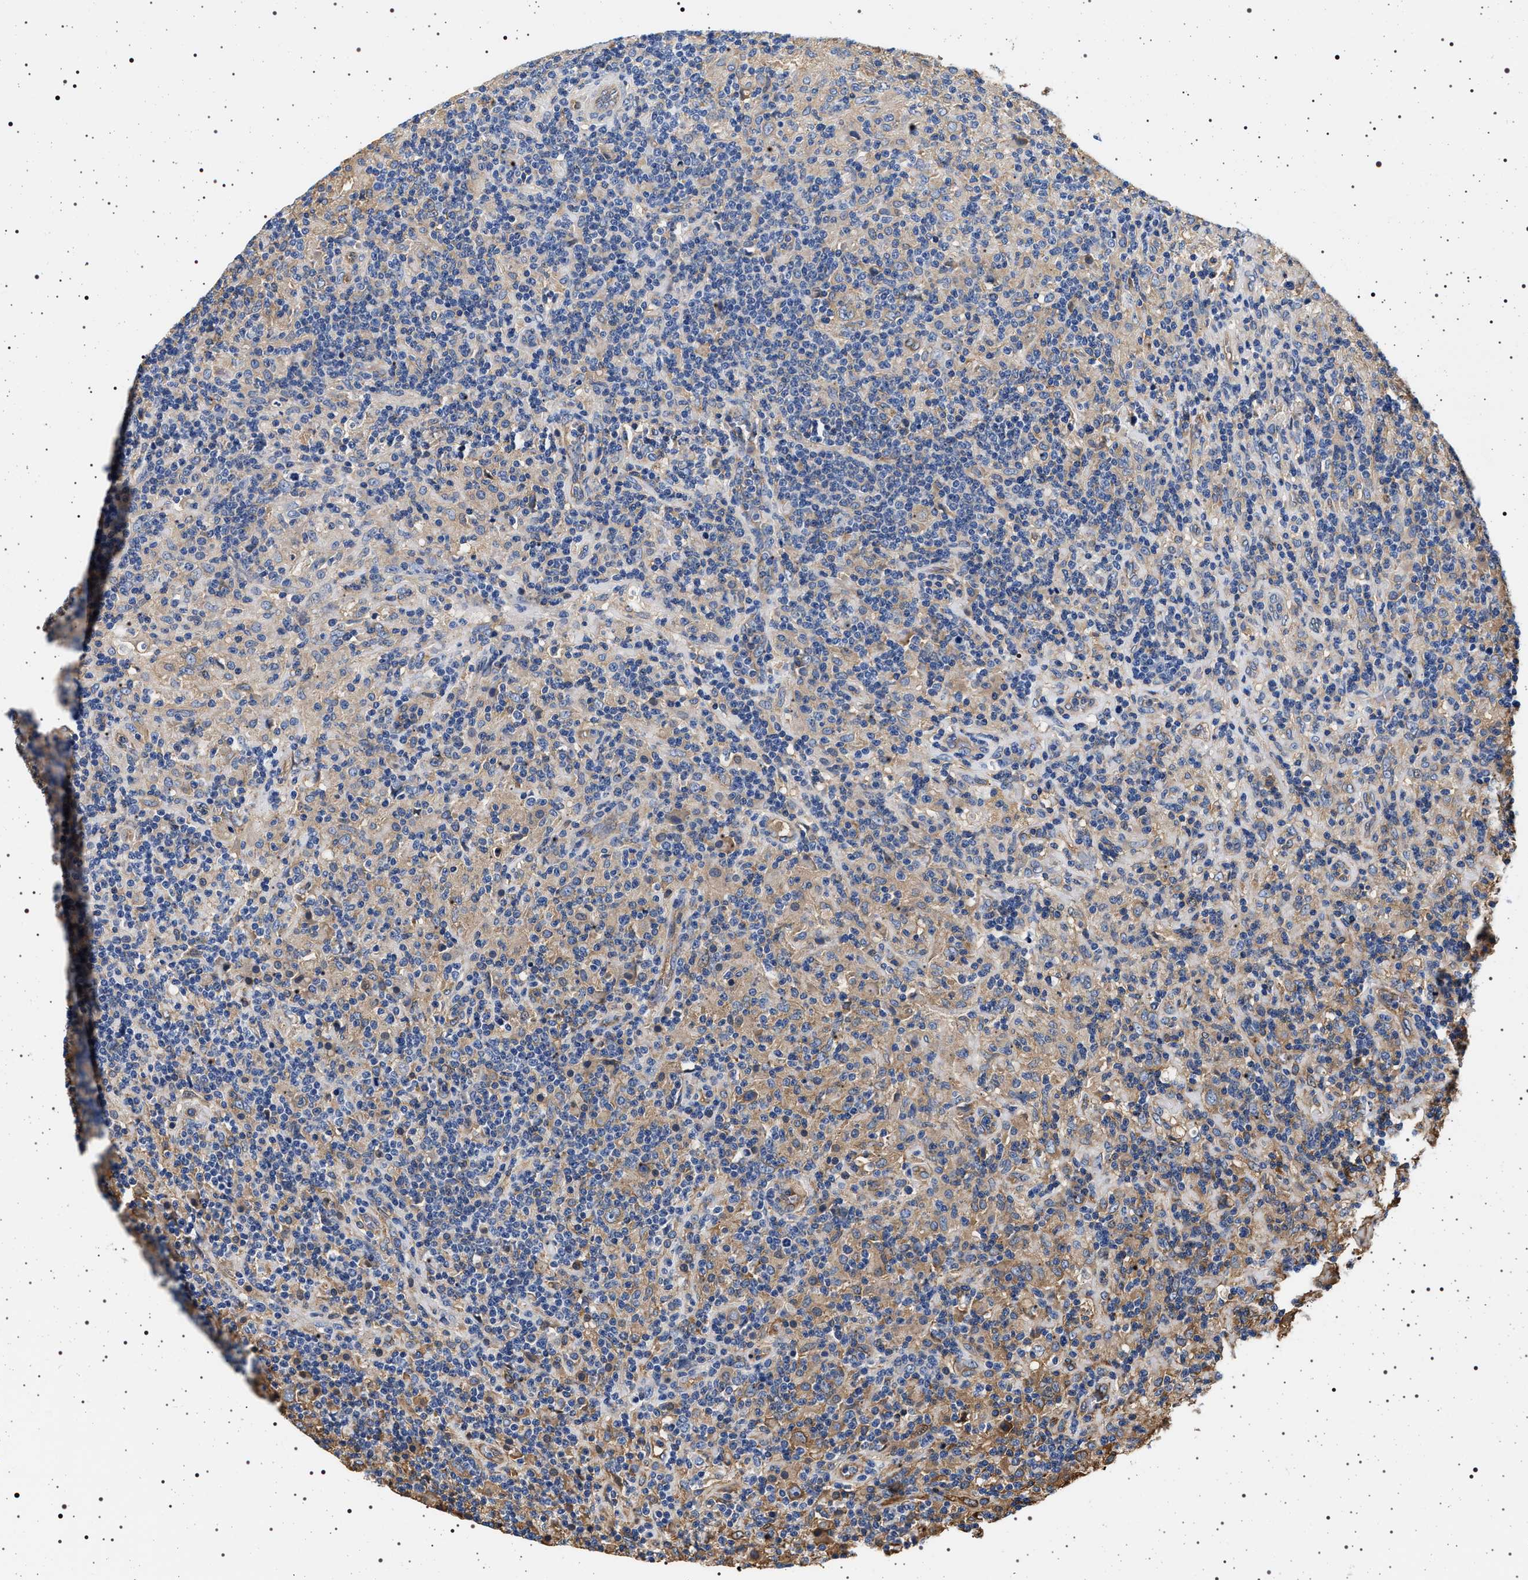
{"staining": {"intensity": "moderate", "quantity": "<25%", "location": "cytoplasmic/membranous"}, "tissue": "lymphoma", "cell_type": "Tumor cells", "image_type": "cancer", "snomed": [{"axis": "morphology", "description": "Hodgkin's disease, NOS"}, {"axis": "topography", "description": "Lymph node"}], "caption": "A photomicrograph of human lymphoma stained for a protein exhibits moderate cytoplasmic/membranous brown staining in tumor cells.", "gene": "HSD17B1", "patient": {"sex": "male", "age": 70}}